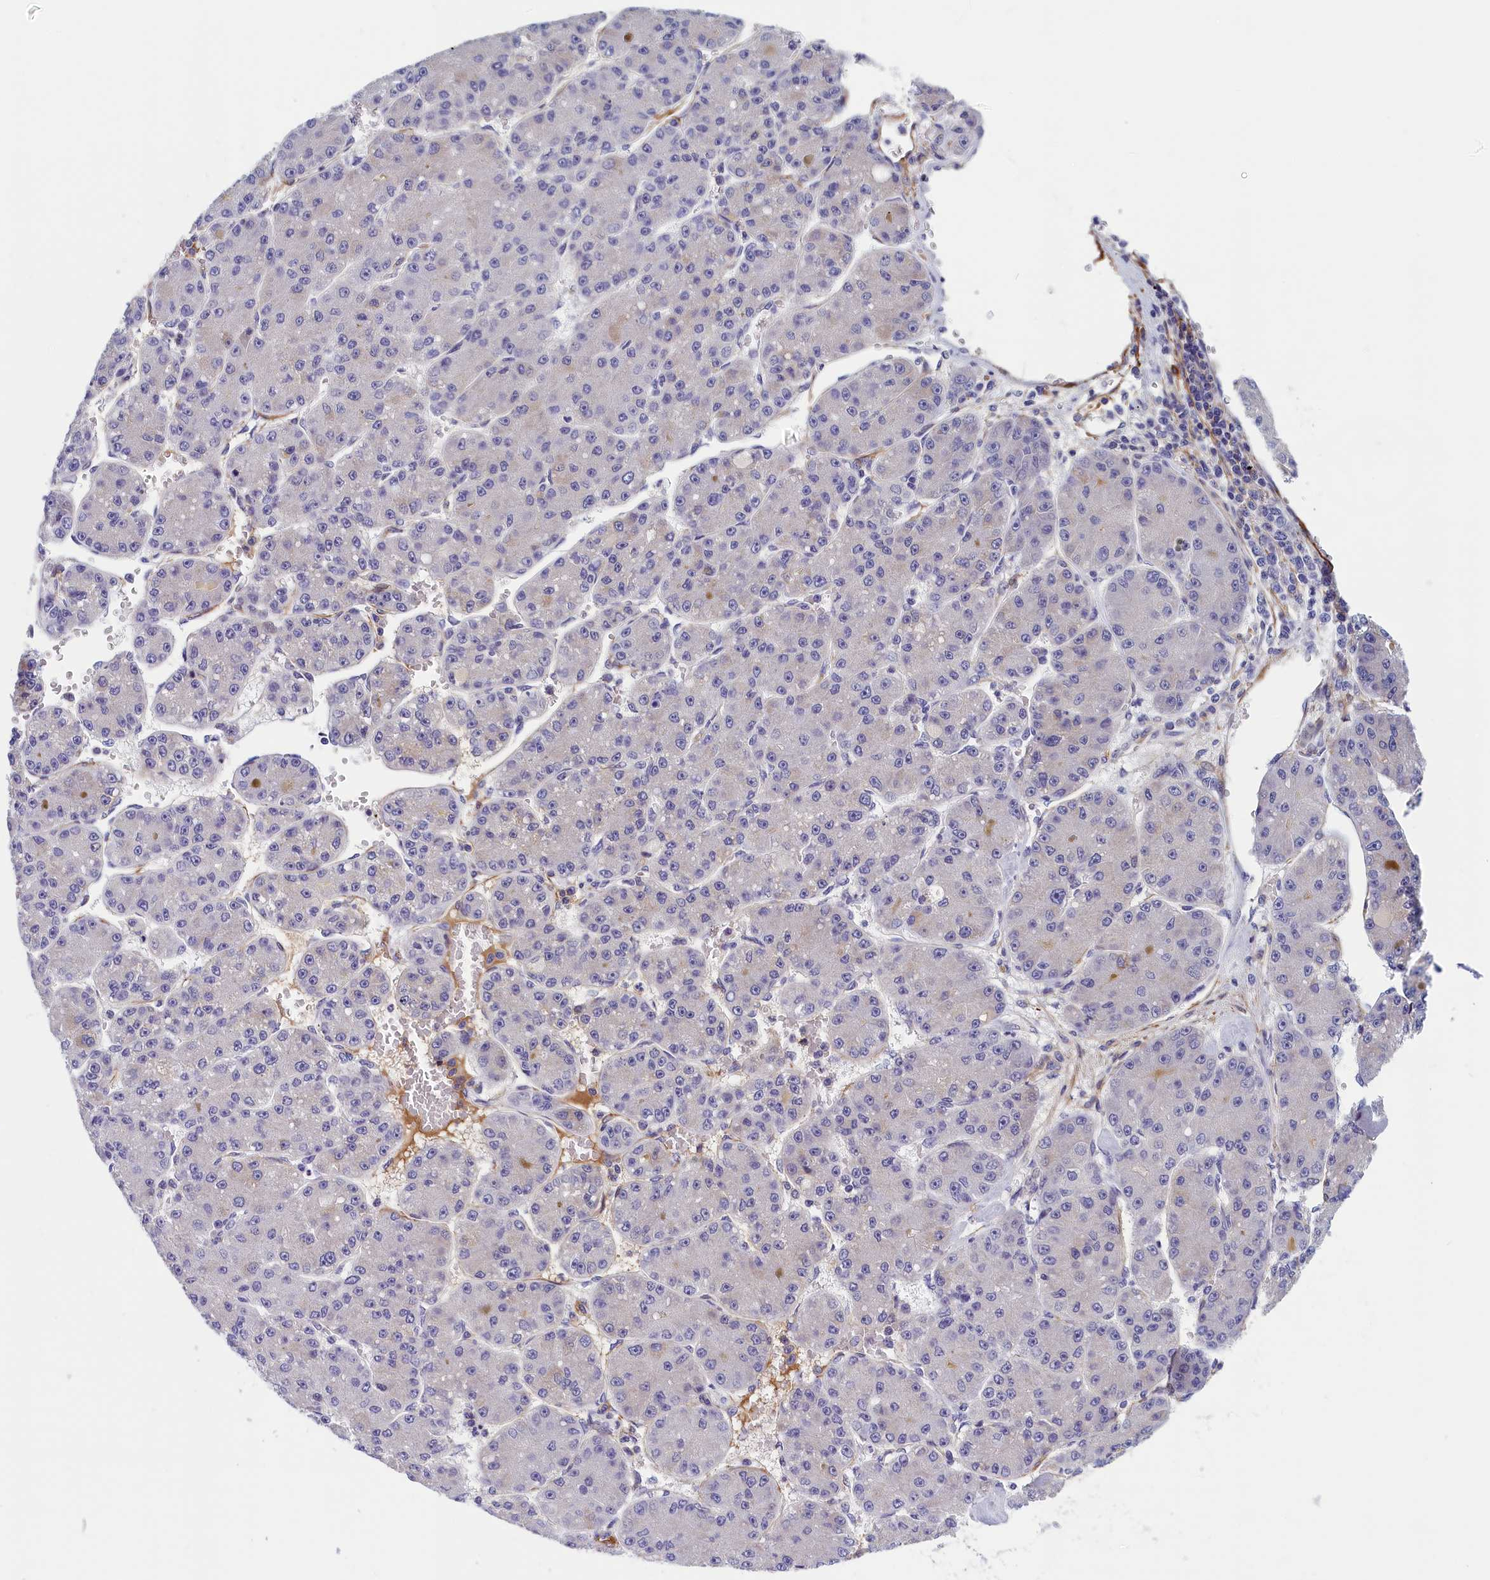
{"staining": {"intensity": "negative", "quantity": "none", "location": "none"}, "tissue": "liver cancer", "cell_type": "Tumor cells", "image_type": "cancer", "snomed": [{"axis": "morphology", "description": "Carcinoma, Hepatocellular, NOS"}, {"axis": "topography", "description": "Liver"}], "caption": "The histopathology image shows no staining of tumor cells in liver hepatocellular carcinoma. (DAB immunohistochemistry (IHC) visualized using brightfield microscopy, high magnification).", "gene": "BCL2L13", "patient": {"sex": "male", "age": 67}}